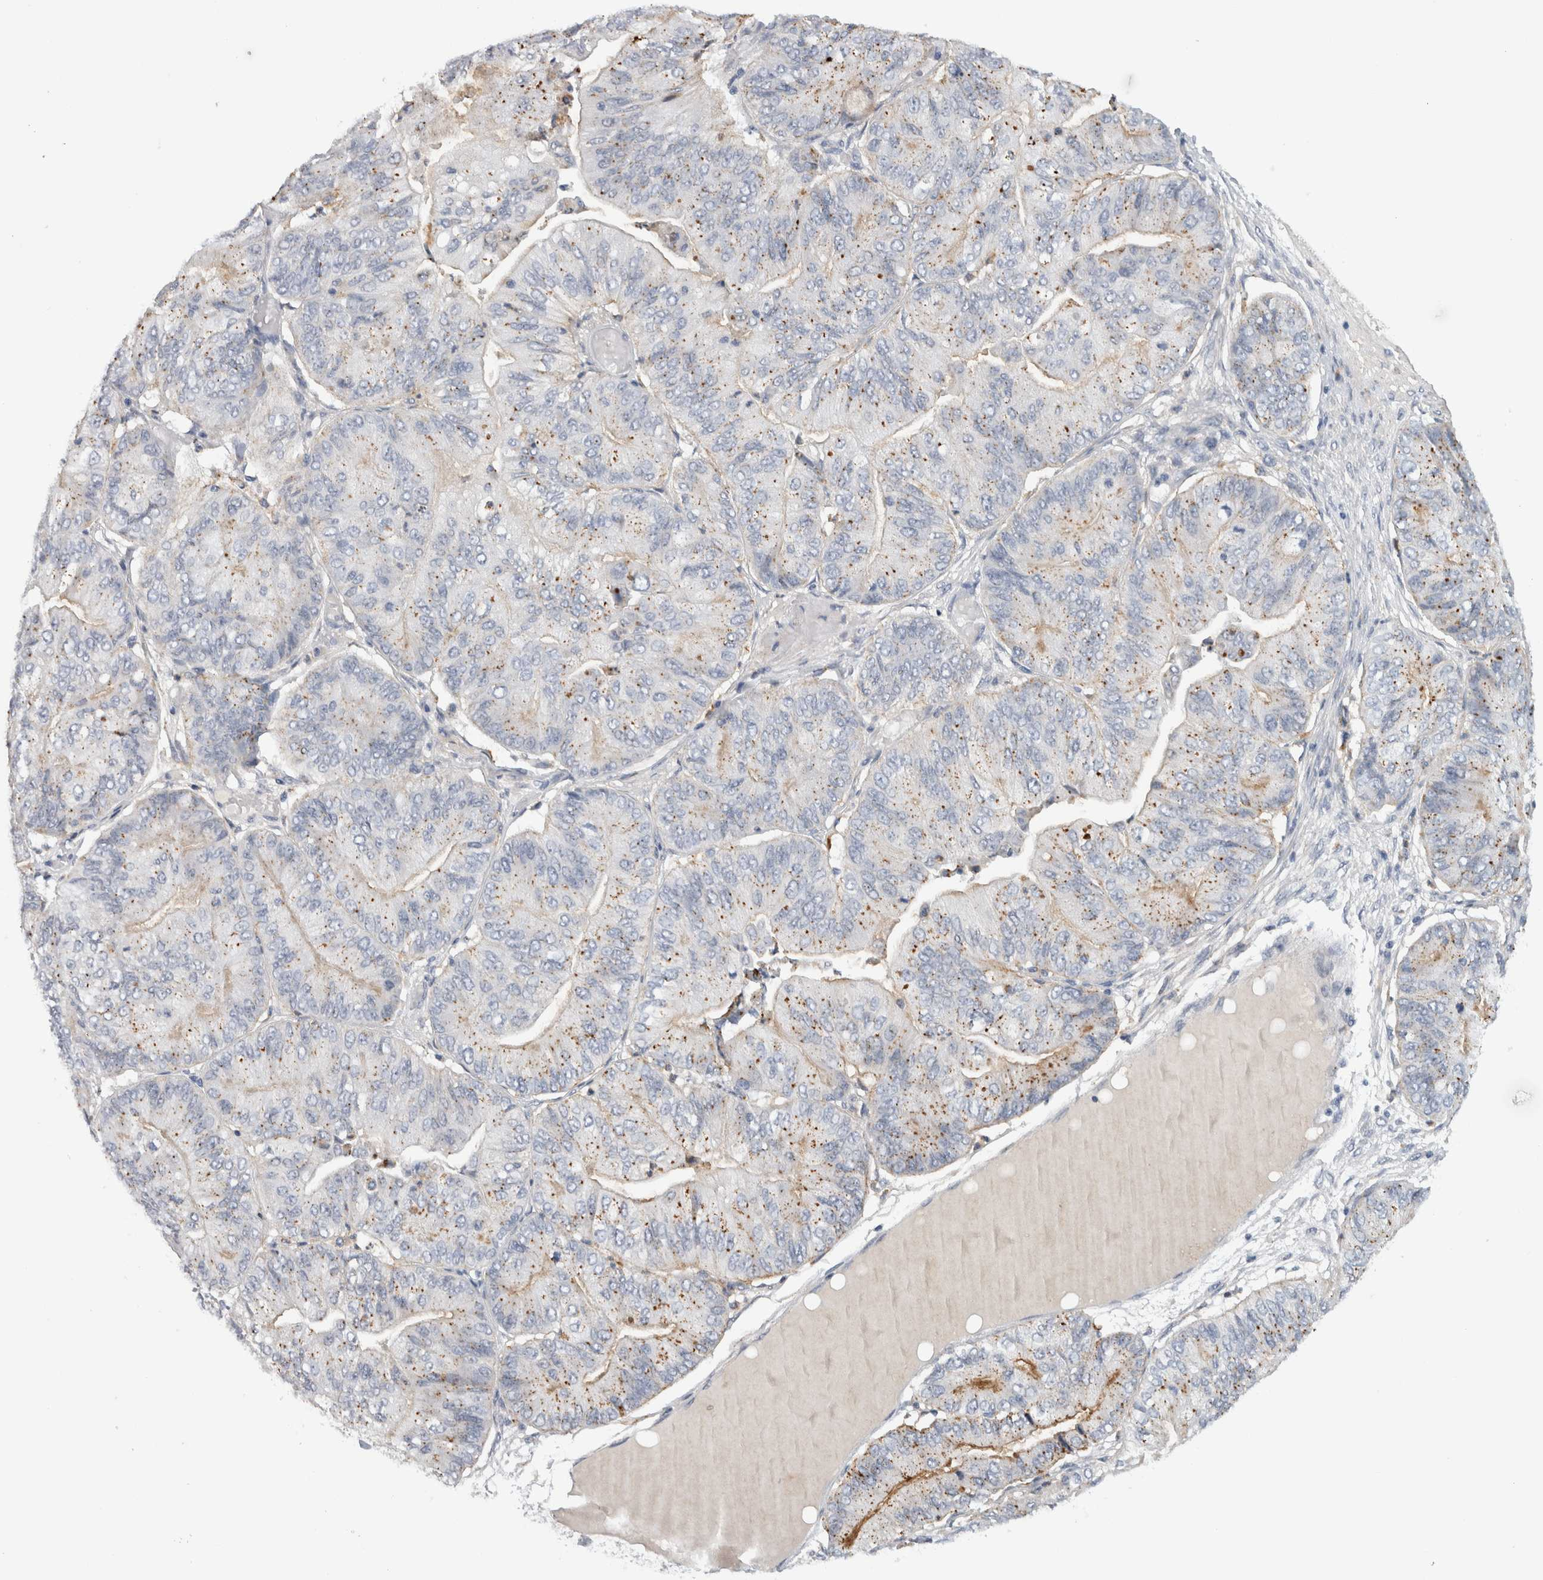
{"staining": {"intensity": "weak", "quantity": ">75%", "location": "cytoplasmic/membranous"}, "tissue": "ovarian cancer", "cell_type": "Tumor cells", "image_type": "cancer", "snomed": [{"axis": "morphology", "description": "Cystadenocarcinoma, mucinous, NOS"}, {"axis": "topography", "description": "Ovary"}], "caption": "Human ovarian cancer (mucinous cystadenocarcinoma) stained with a brown dye displays weak cytoplasmic/membranous positive expression in approximately >75% of tumor cells.", "gene": "CD63", "patient": {"sex": "female", "age": 61}}